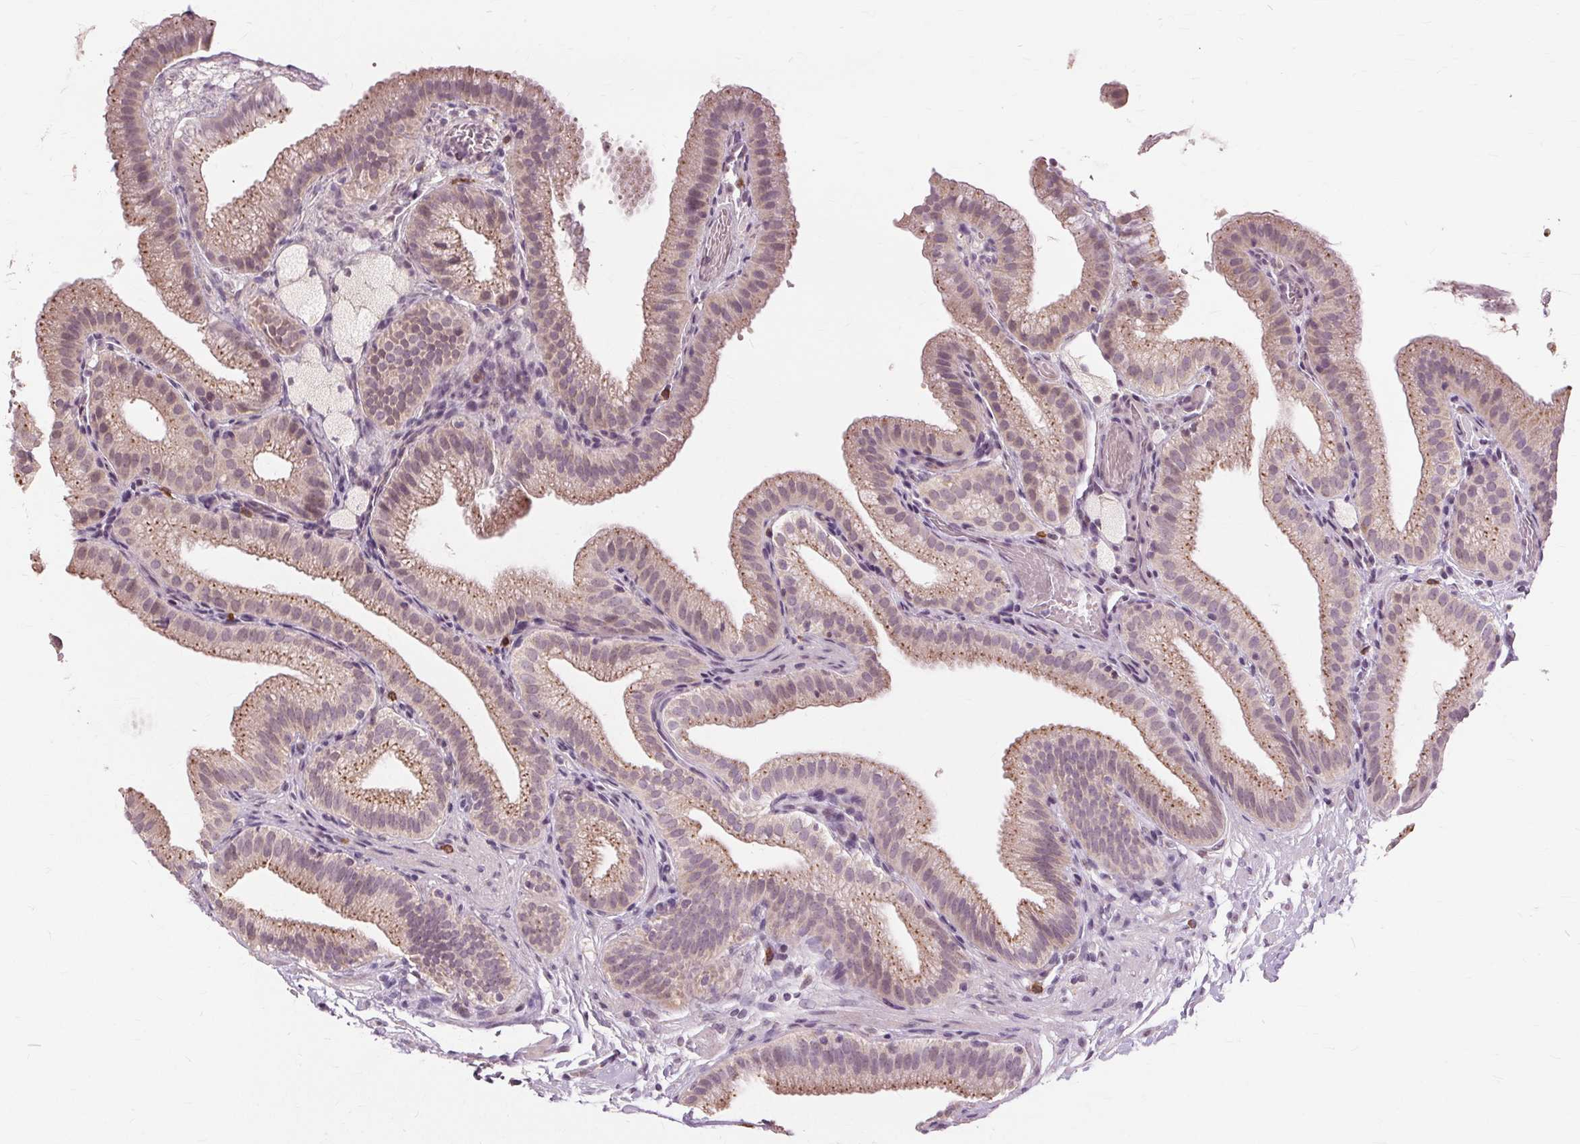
{"staining": {"intensity": "moderate", "quantity": "25%-75%", "location": "cytoplasmic/membranous"}, "tissue": "gallbladder", "cell_type": "Glandular cells", "image_type": "normal", "snomed": [{"axis": "morphology", "description": "Normal tissue, NOS"}, {"axis": "topography", "description": "Gallbladder"}], "caption": "Human gallbladder stained with a brown dye reveals moderate cytoplasmic/membranous positive positivity in about 25%-75% of glandular cells.", "gene": "SIGLEC6", "patient": {"sex": "female", "age": 63}}